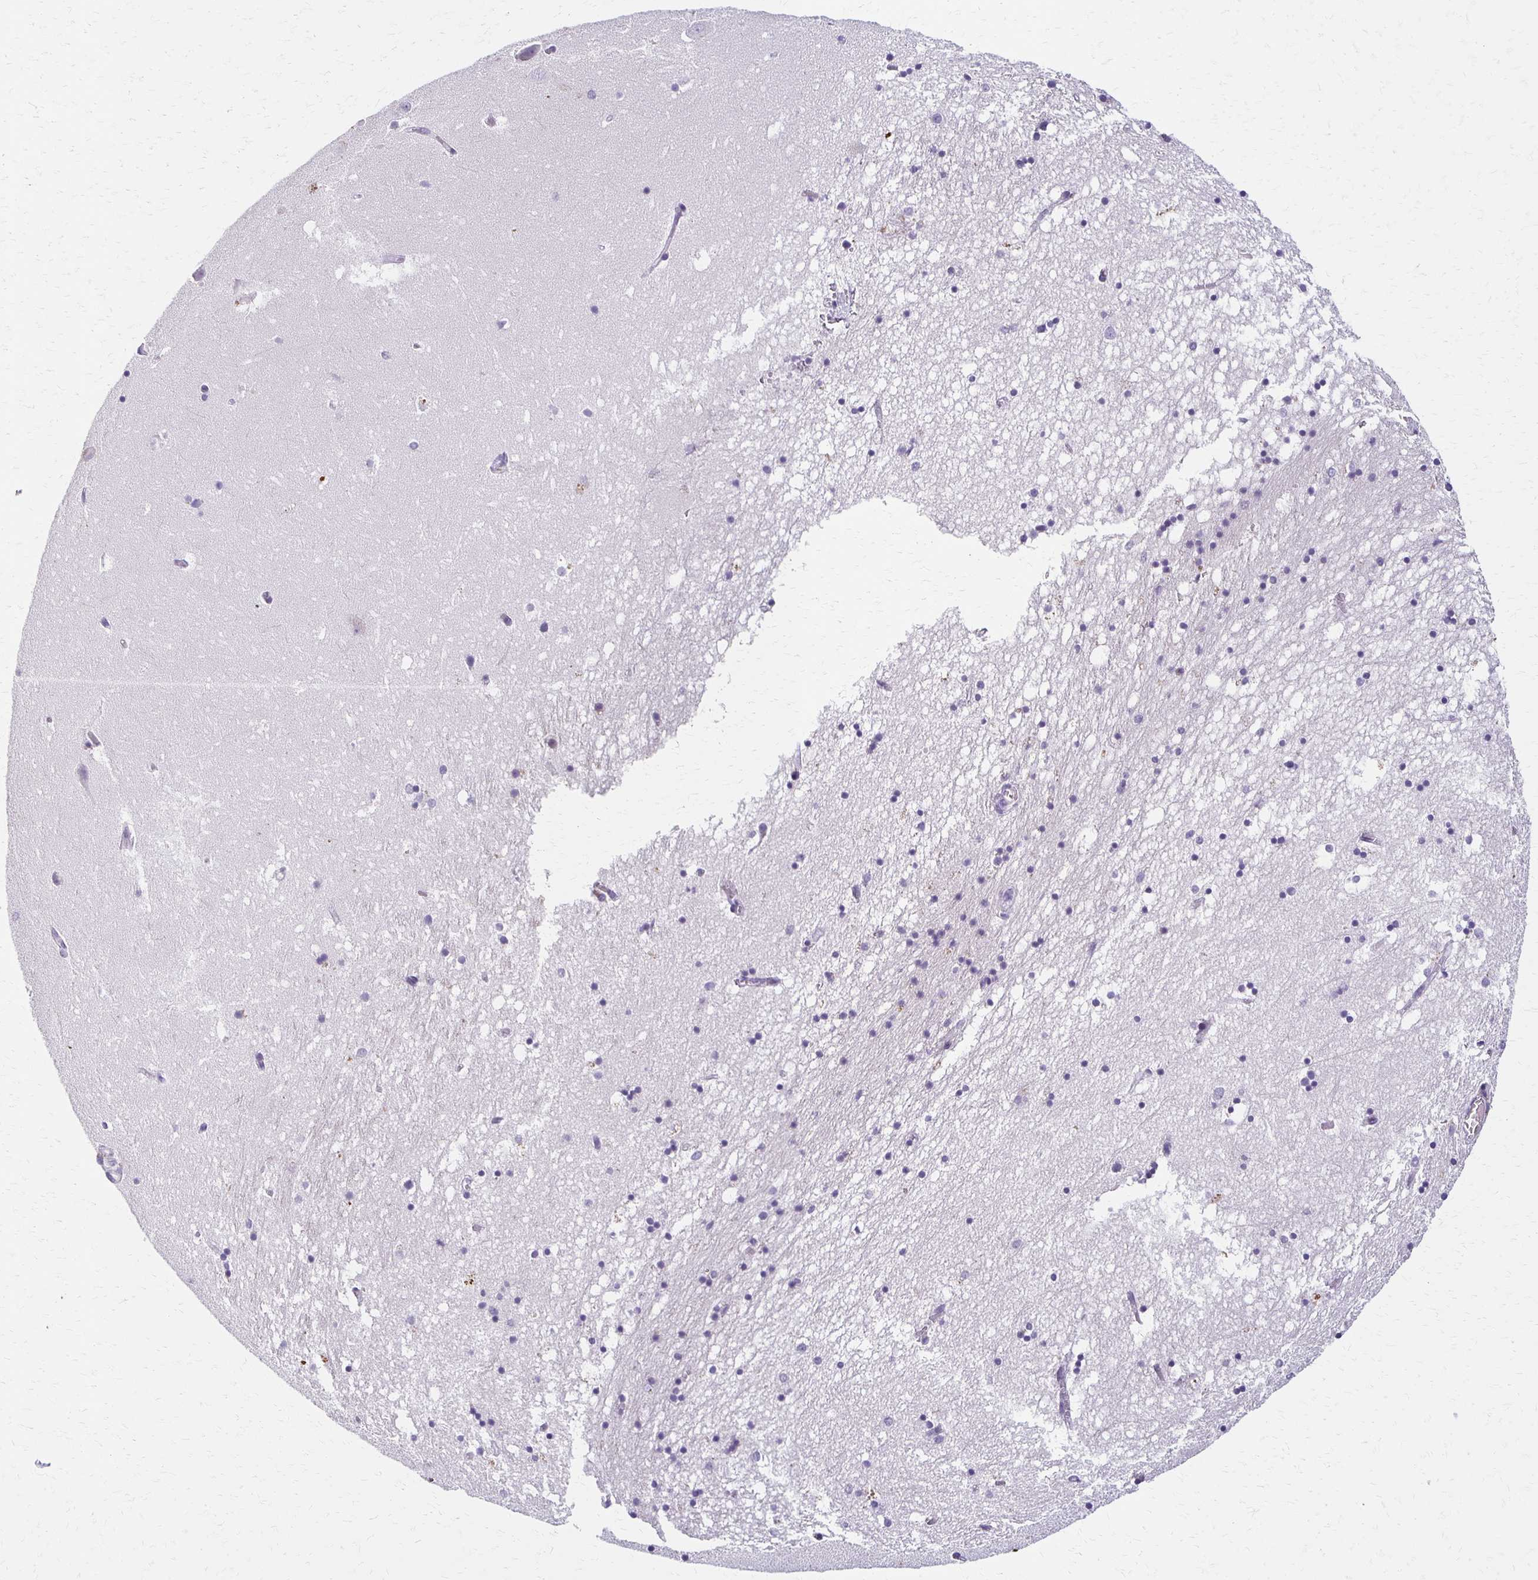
{"staining": {"intensity": "negative", "quantity": "none", "location": "none"}, "tissue": "hippocampus", "cell_type": "Glial cells", "image_type": "normal", "snomed": [{"axis": "morphology", "description": "Normal tissue, NOS"}, {"axis": "topography", "description": "Hippocampus"}], "caption": "The micrograph exhibits no staining of glial cells in benign hippocampus.", "gene": "BBS12", "patient": {"sex": "male", "age": 58}}